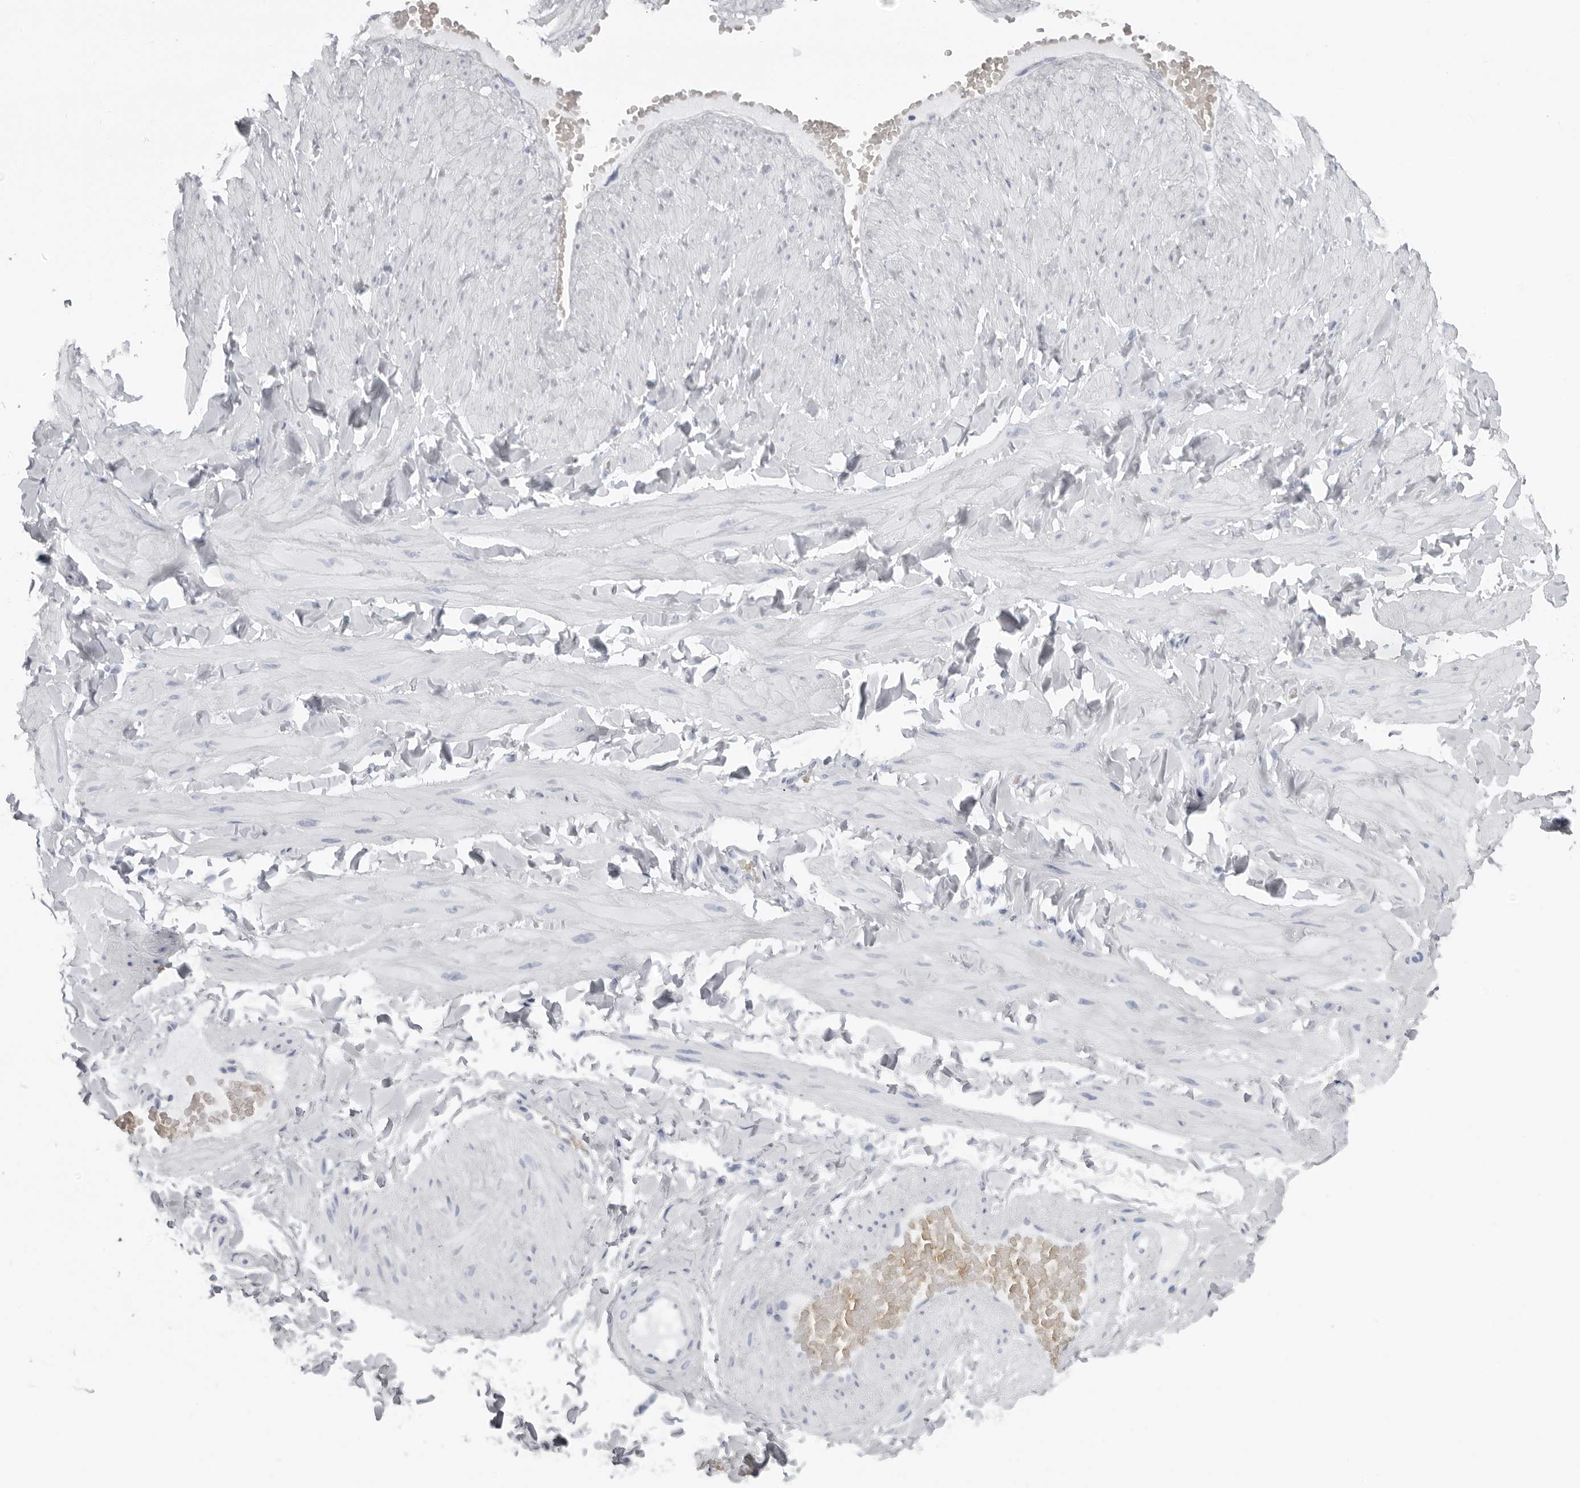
{"staining": {"intensity": "negative", "quantity": "none", "location": "none"}, "tissue": "adipose tissue", "cell_type": "Adipocytes", "image_type": "normal", "snomed": [{"axis": "morphology", "description": "Normal tissue, NOS"}, {"axis": "topography", "description": "Adipose tissue"}, {"axis": "topography", "description": "Vascular tissue"}, {"axis": "topography", "description": "Peripheral nerve tissue"}], "caption": "The IHC micrograph has no significant expression in adipocytes of adipose tissue. (DAB immunohistochemistry, high magnification).", "gene": "EPB41", "patient": {"sex": "male", "age": 25}}